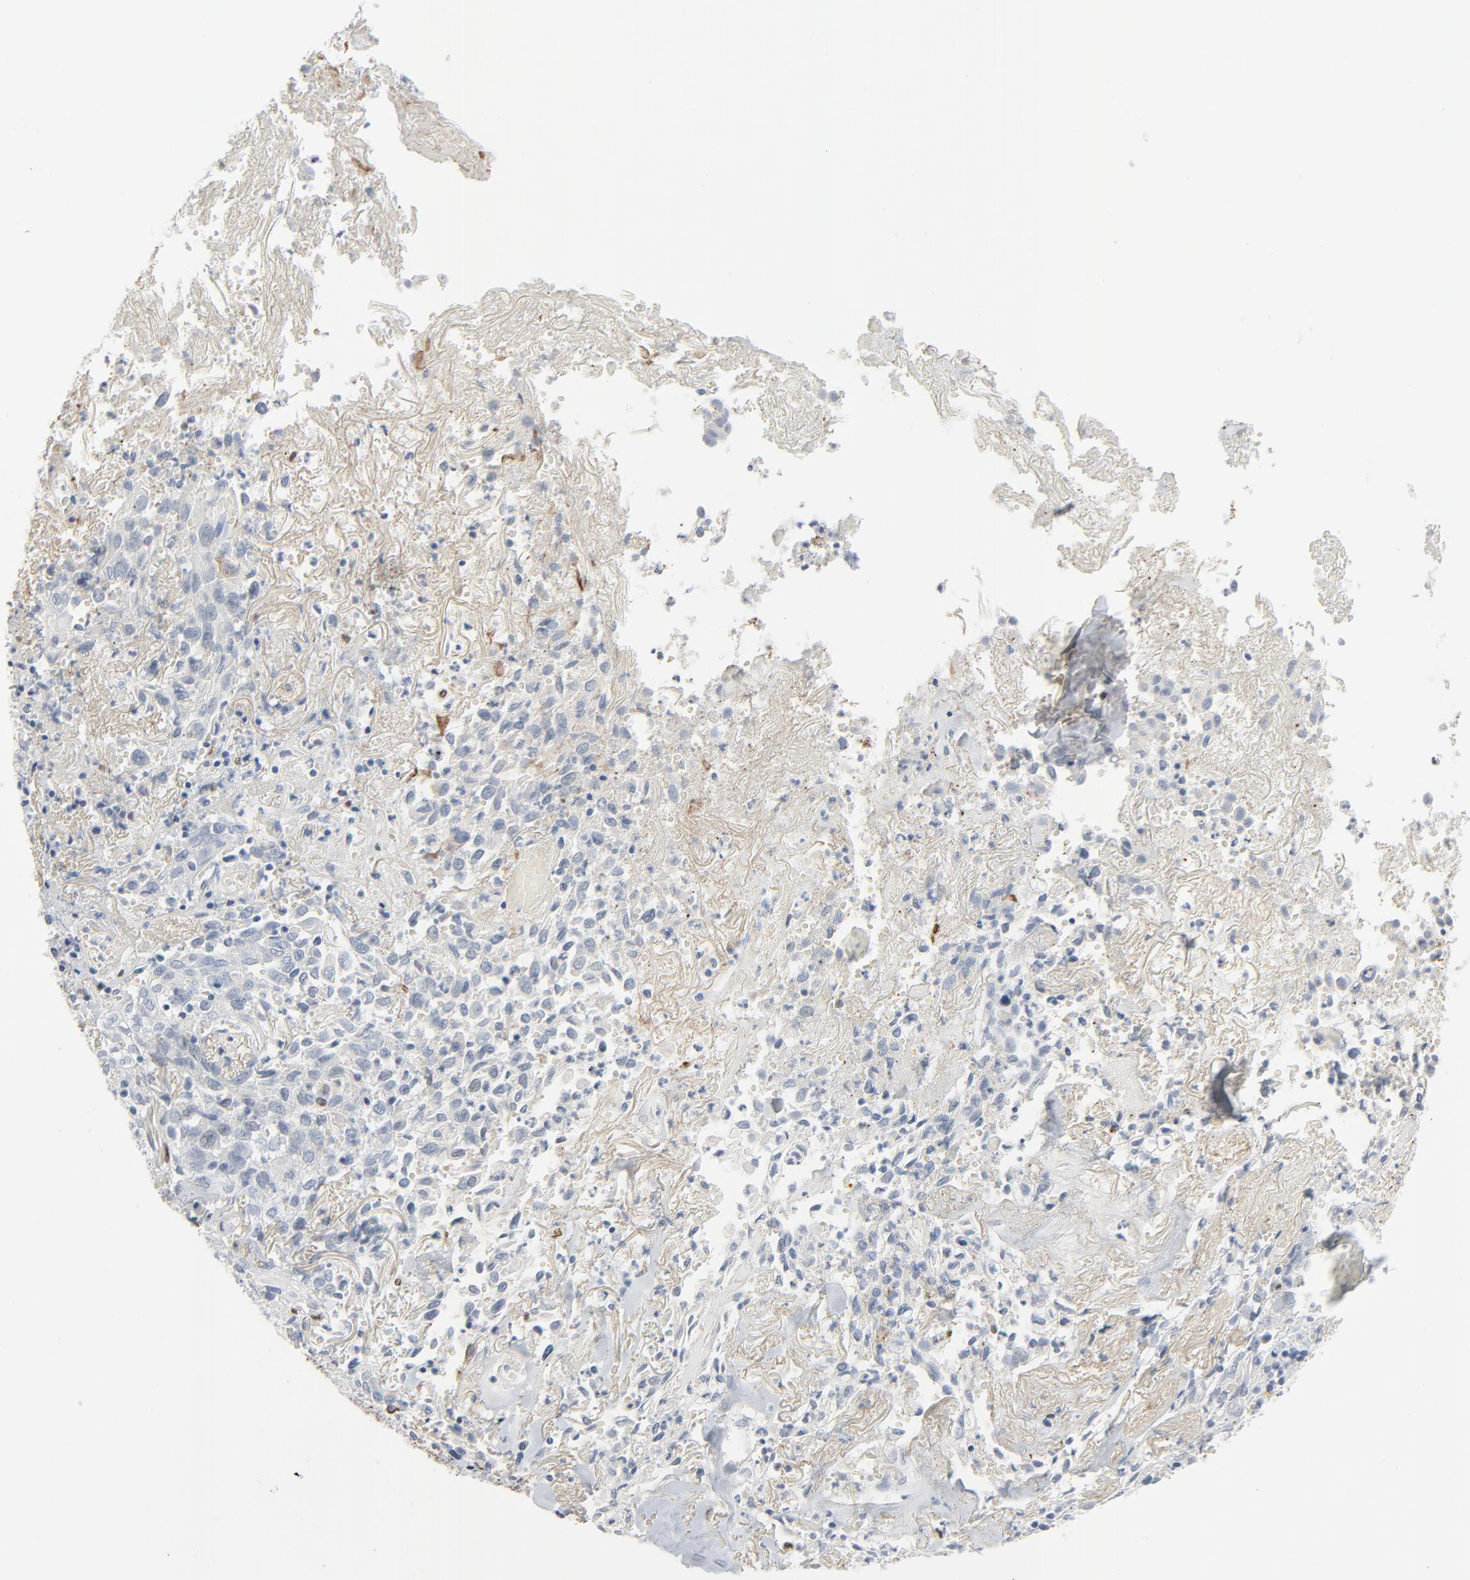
{"staining": {"intensity": "strong", "quantity": "<25%", "location": "nuclear"}, "tissue": "skin cancer", "cell_type": "Tumor cells", "image_type": "cancer", "snomed": [{"axis": "morphology", "description": "Squamous cell carcinoma, NOS"}, {"axis": "topography", "description": "Skin"}], "caption": "Approximately <25% of tumor cells in skin cancer (squamous cell carcinoma) show strong nuclear protein staining as visualized by brown immunohistochemical staining.", "gene": "MITF", "patient": {"sex": "male", "age": 65}}